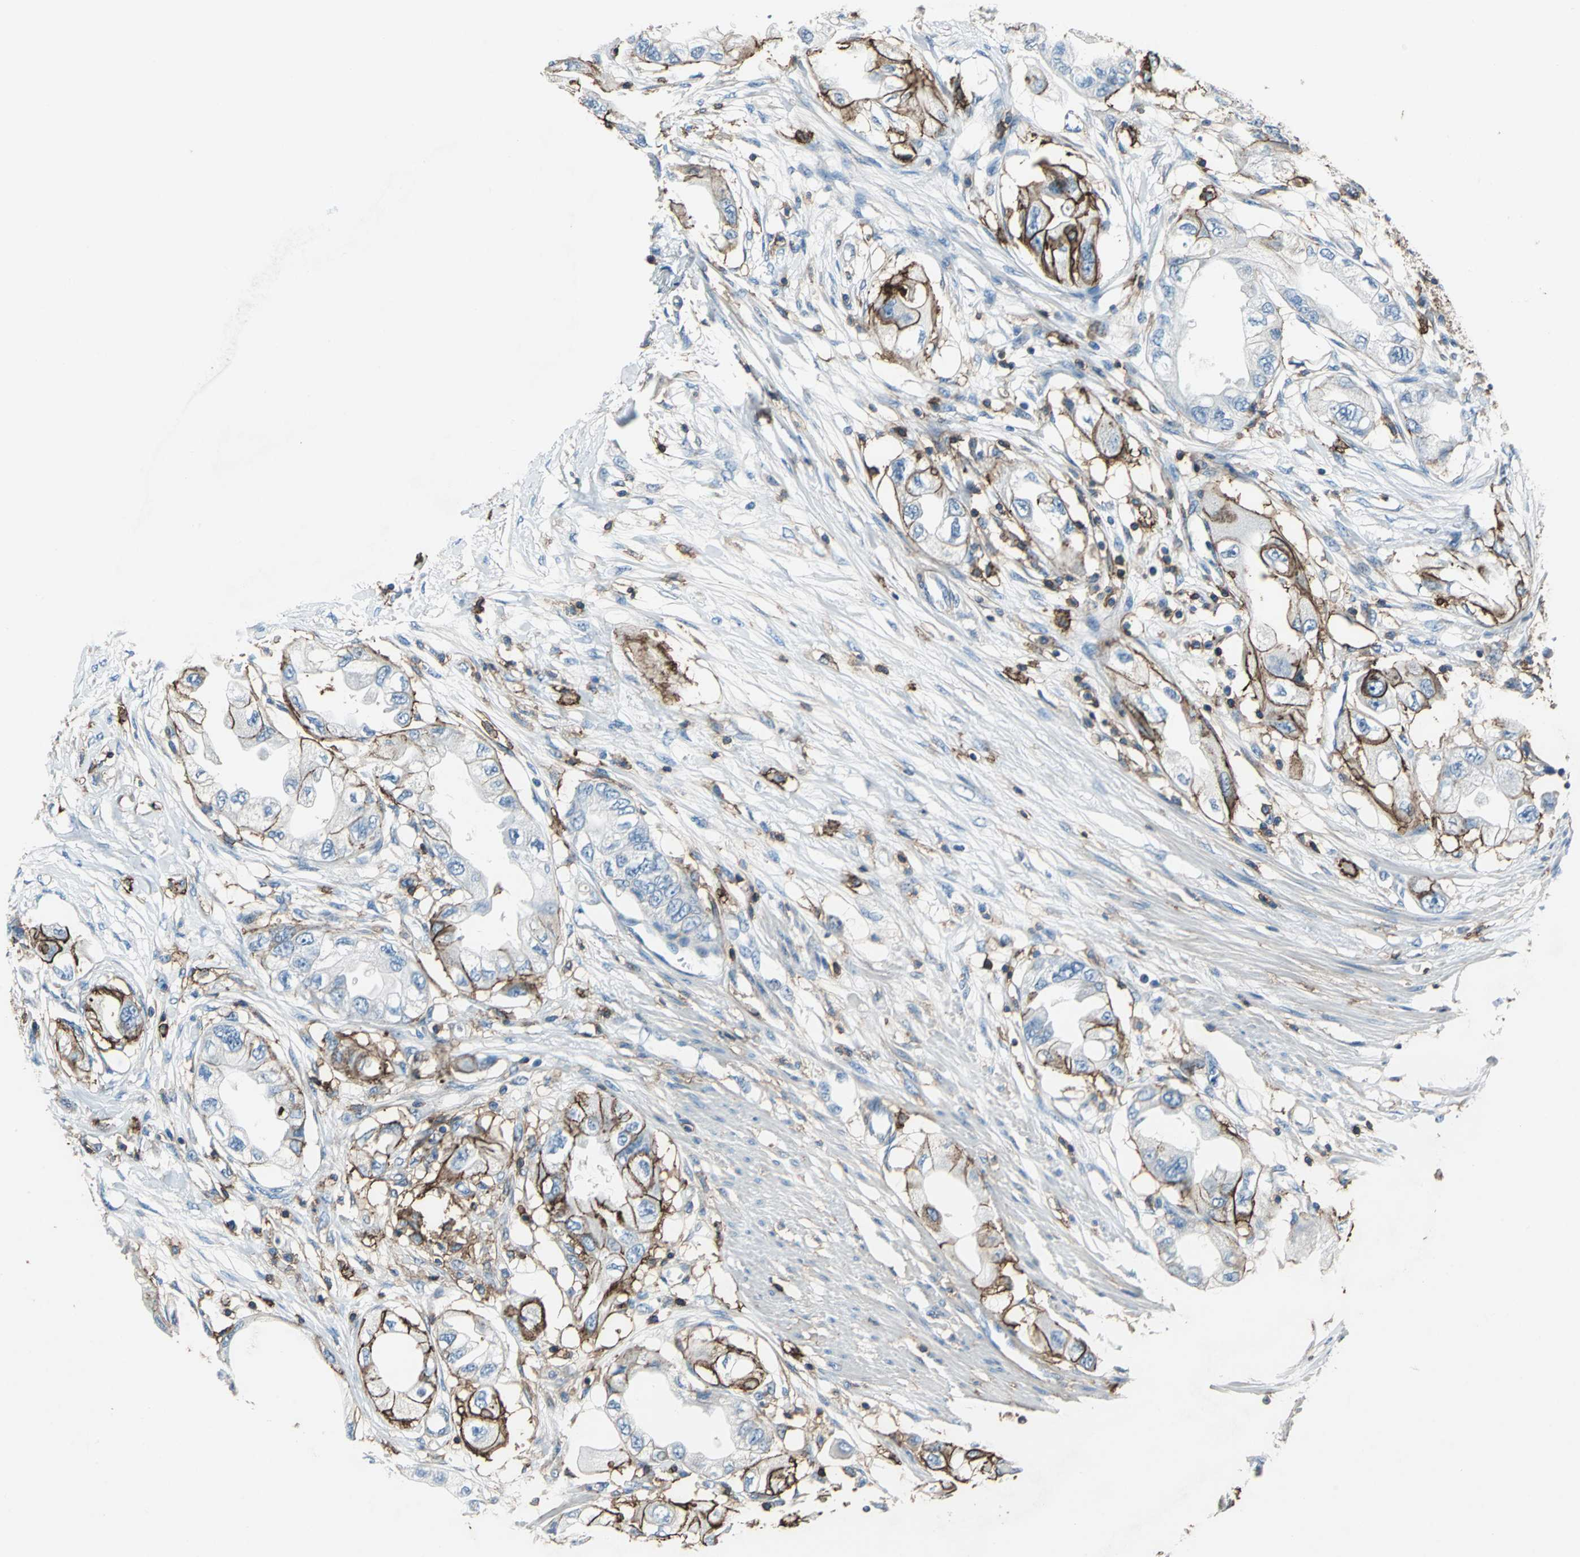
{"staining": {"intensity": "moderate", "quantity": "25%-75%", "location": "cytoplasmic/membranous"}, "tissue": "endometrial cancer", "cell_type": "Tumor cells", "image_type": "cancer", "snomed": [{"axis": "morphology", "description": "Adenocarcinoma, NOS"}, {"axis": "topography", "description": "Endometrium"}], "caption": "Moderate cytoplasmic/membranous protein expression is appreciated in approximately 25%-75% of tumor cells in endometrial cancer (adenocarcinoma).", "gene": "CD44", "patient": {"sex": "female", "age": 67}}